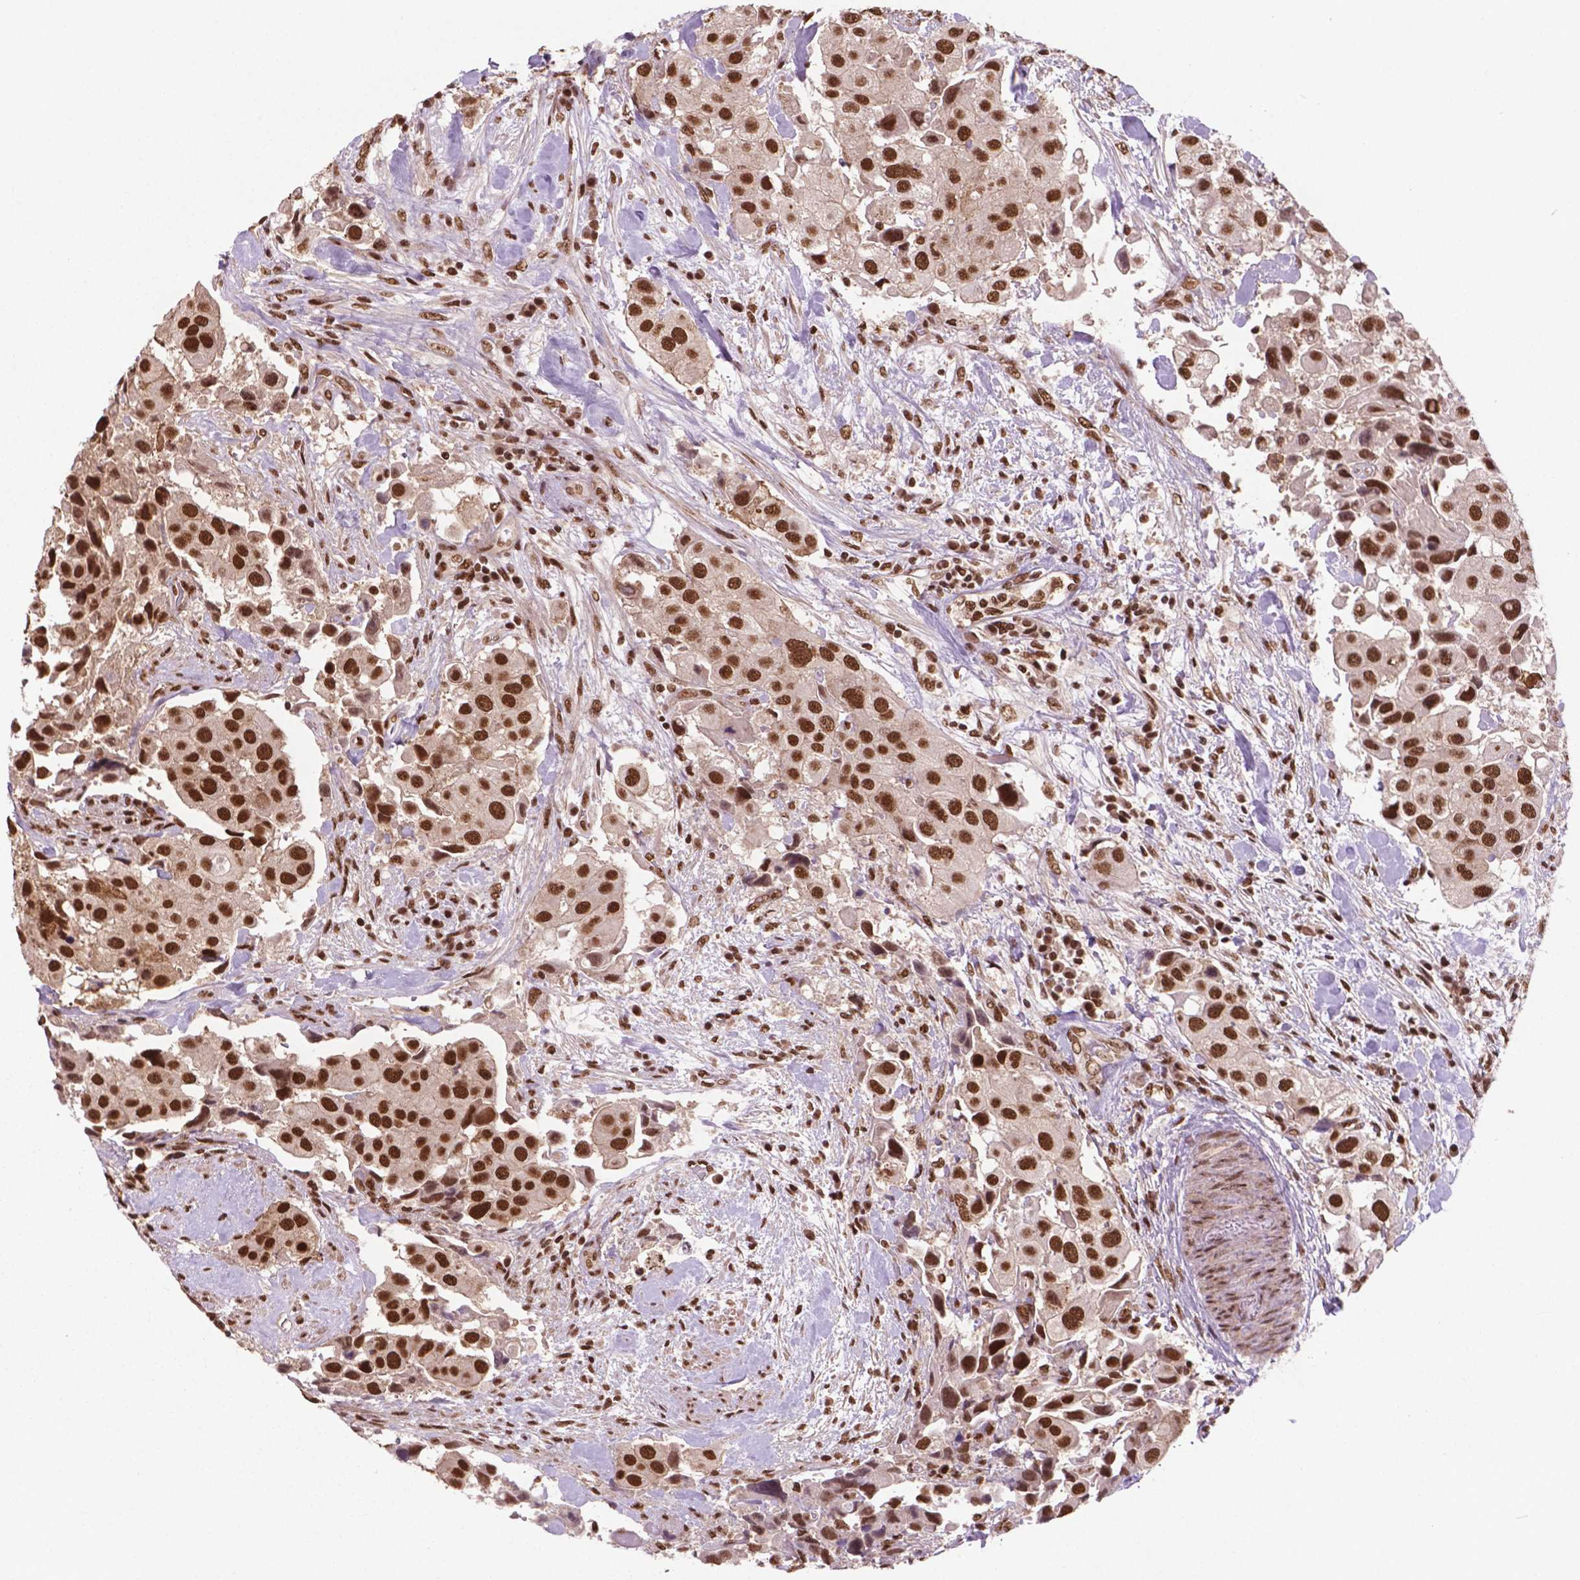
{"staining": {"intensity": "strong", "quantity": ">75%", "location": "nuclear"}, "tissue": "urothelial cancer", "cell_type": "Tumor cells", "image_type": "cancer", "snomed": [{"axis": "morphology", "description": "Urothelial carcinoma, High grade"}, {"axis": "topography", "description": "Urinary bladder"}], "caption": "This image reveals immunohistochemistry (IHC) staining of human urothelial cancer, with high strong nuclear positivity in about >75% of tumor cells.", "gene": "SIRT6", "patient": {"sex": "female", "age": 64}}